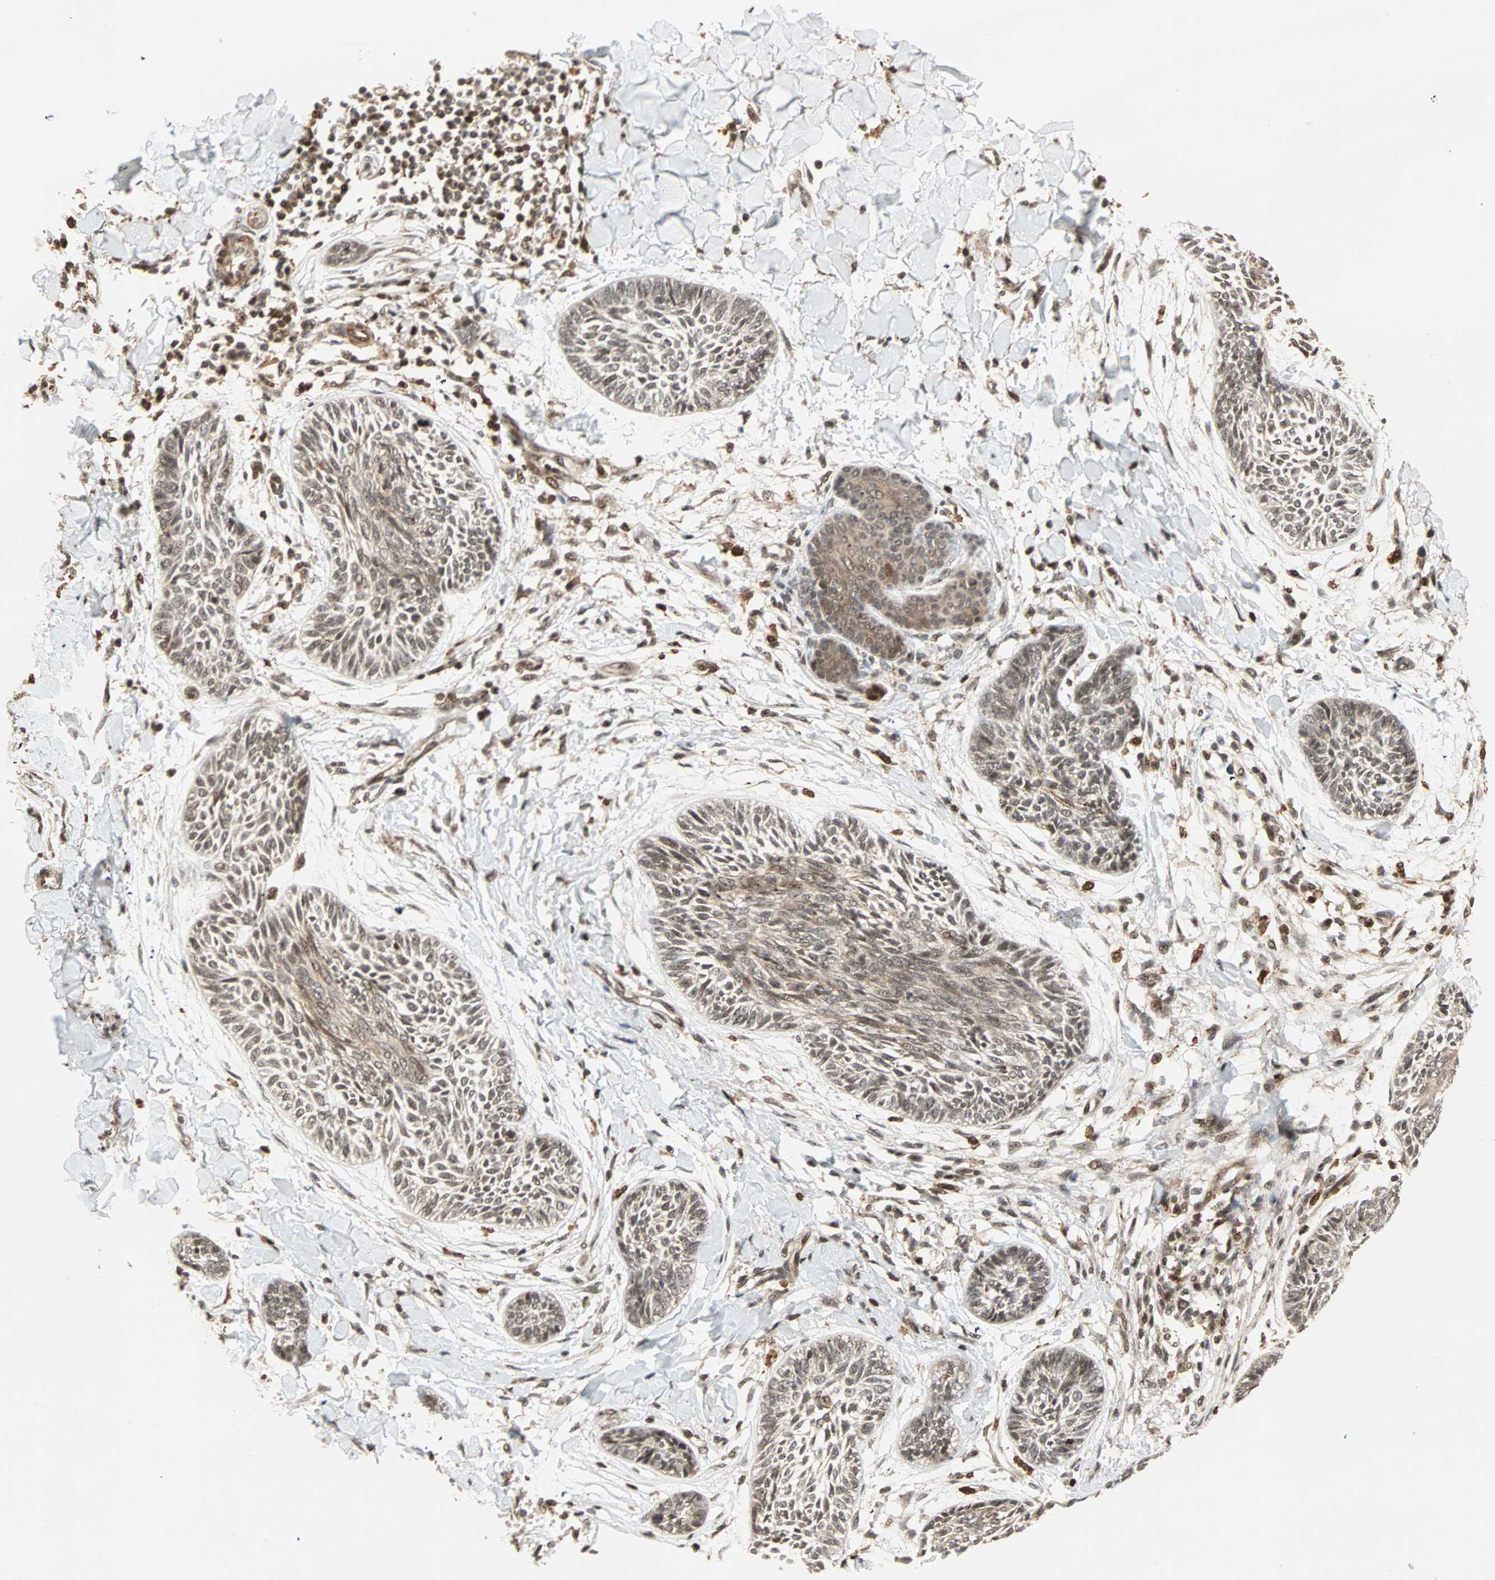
{"staining": {"intensity": "moderate", "quantity": ">75%", "location": "cytoplasmic/membranous,nuclear"}, "tissue": "skin cancer", "cell_type": "Tumor cells", "image_type": "cancer", "snomed": [{"axis": "morphology", "description": "Papilloma, NOS"}, {"axis": "morphology", "description": "Basal cell carcinoma"}, {"axis": "topography", "description": "Skin"}], "caption": "A high-resolution image shows immunohistochemistry (IHC) staining of skin basal cell carcinoma, which reveals moderate cytoplasmic/membranous and nuclear positivity in approximately >75% of tumor cells.", "gene": "ZBED9", "patient": {"sex": "male", "age": 87}}